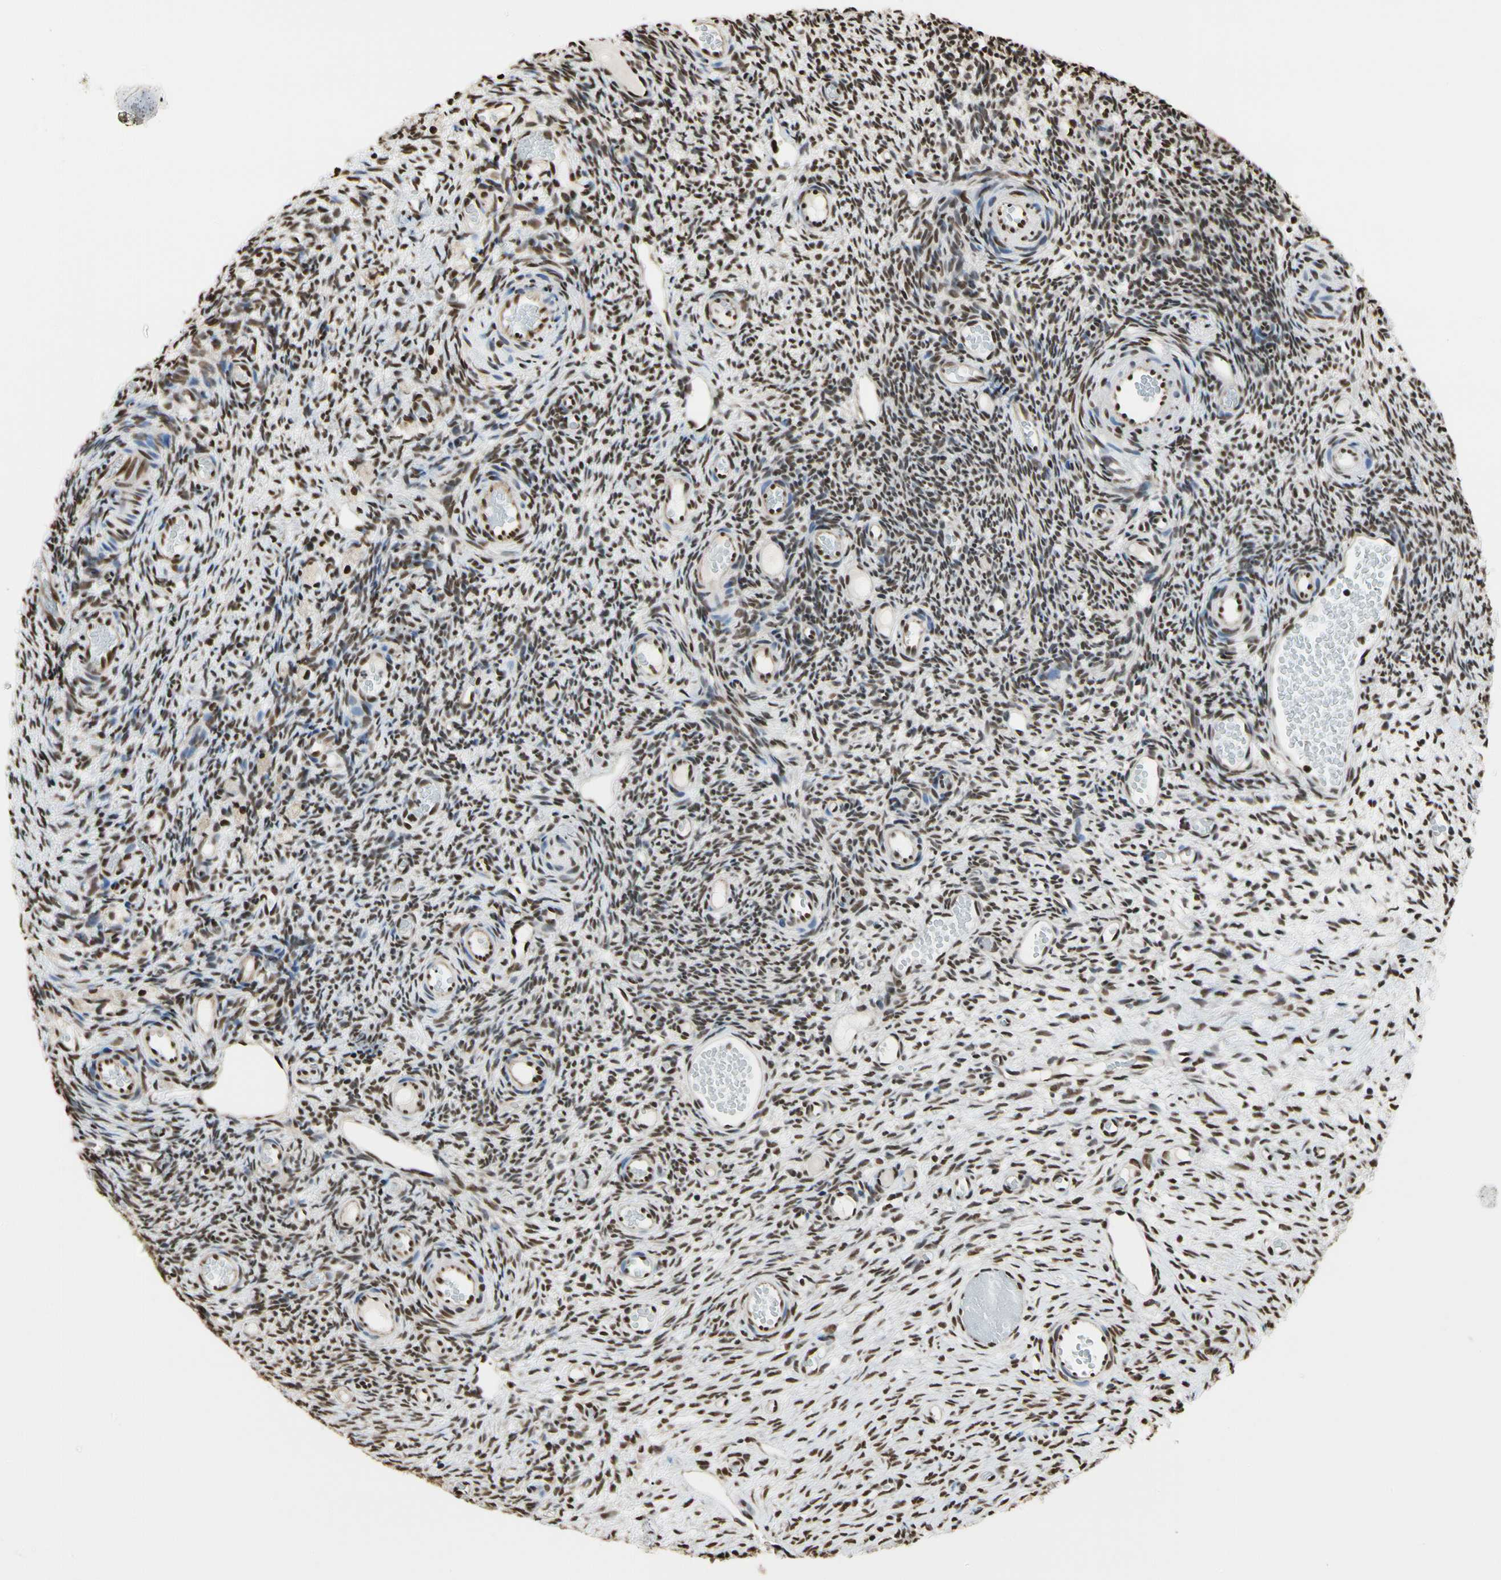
{"staining": {"intensity": "moderate", "quantity": ">75%", "location": "nuclear"}, "tissue": "ovary", "cell_type": "Ovarian stroma cells", "image_type": "normal", "snomed": [{"axis": "morphology", "description": "Normal tissue, NOS"}, {"axis": "topography", "description": "Ovary"}], "caption": "The immunohistochemical stain shows moderate nuclear staining in ovarian stroma cells of unremarkable ovary.", "gene": "HNRNPK", "patient": {"sex": "female", "age": 35}}